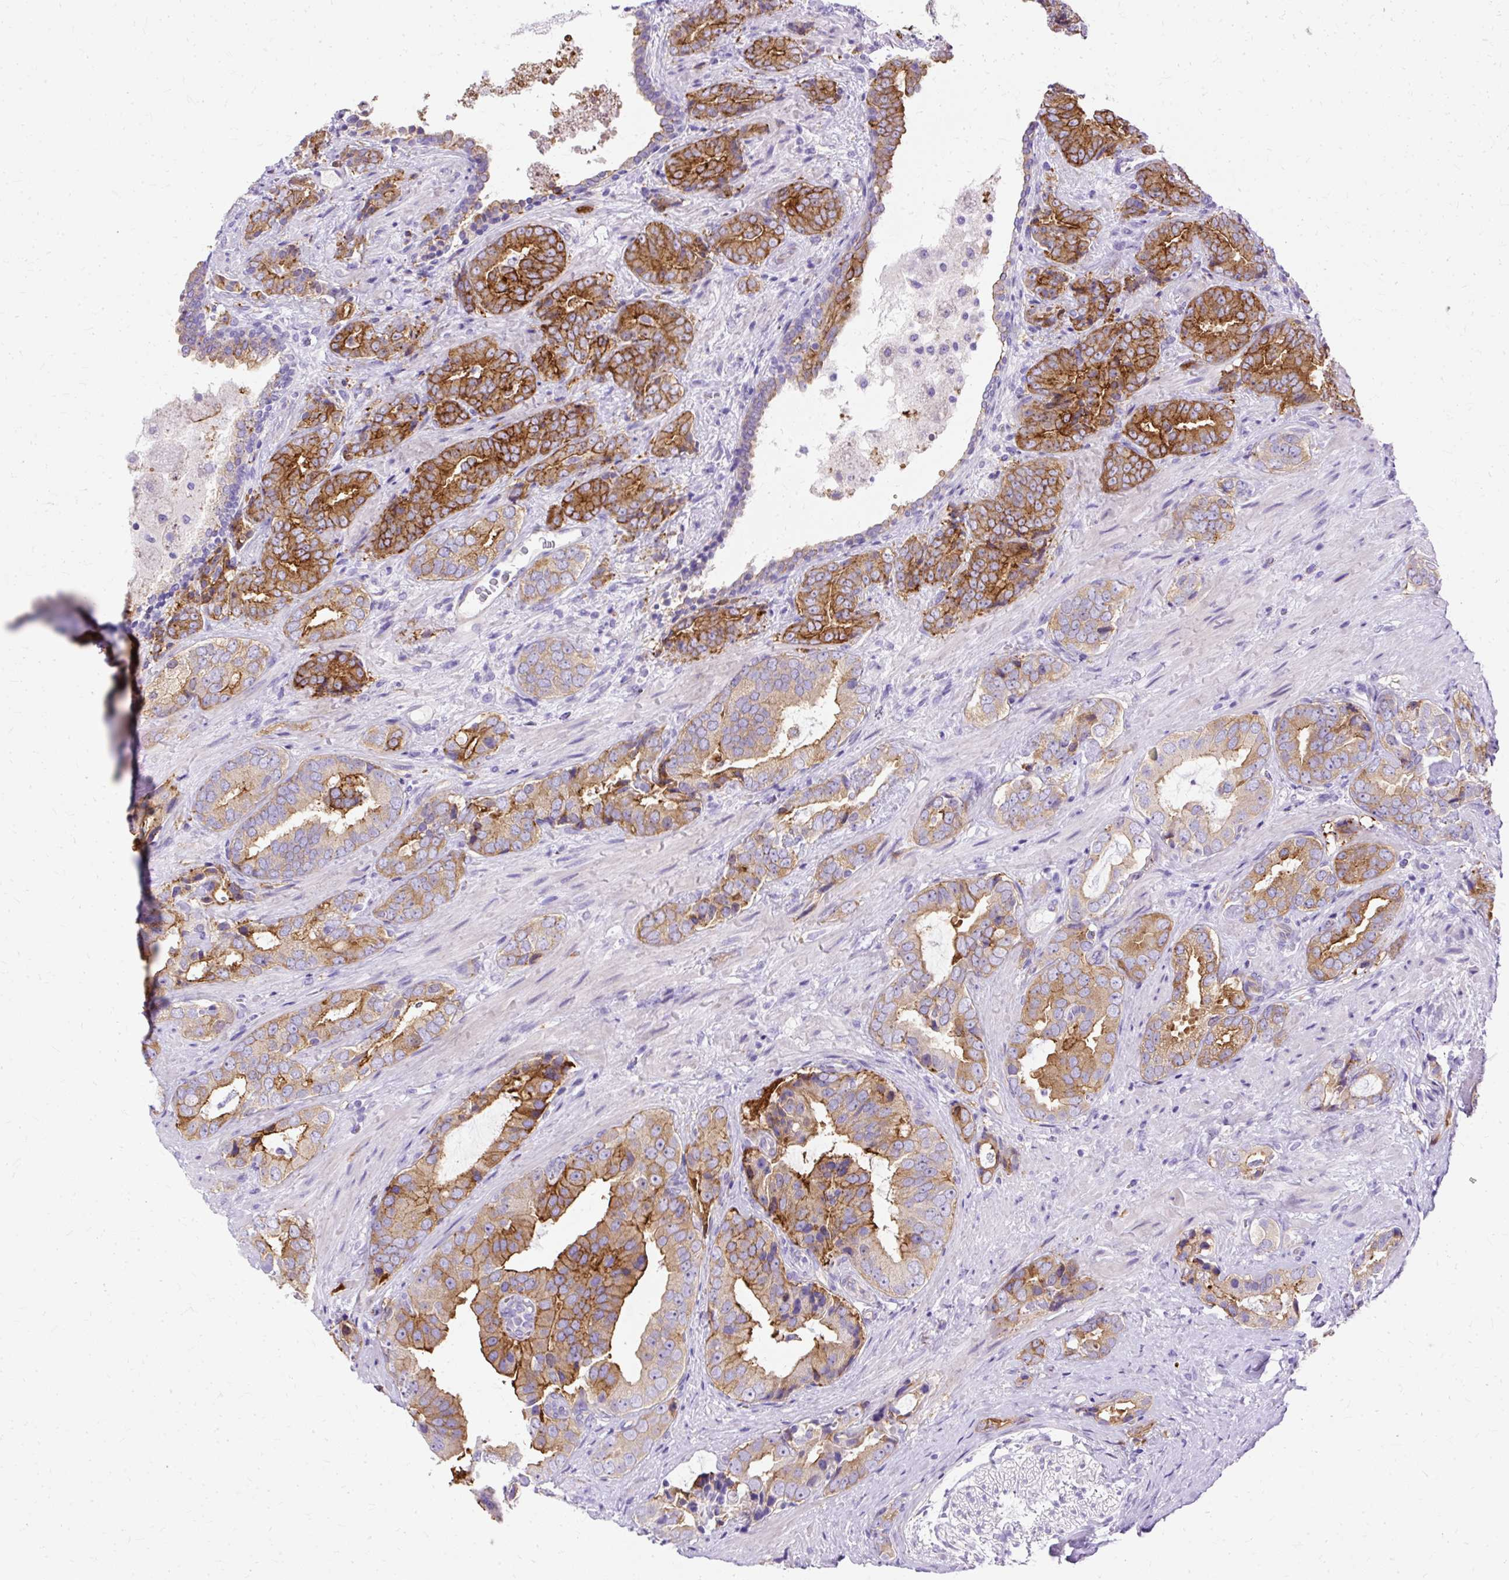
{"staining": {"intensity": "moderate", "quantity": ">75%", "location": "cytoplasmic/membranous"}, "tissue": "prostate cancer", "cell_type": "Tumor cells", "image_type": "cancer", "snomed": [{"axis": "morphology", "description": "Adenocarcinoma, High grade"}, {"axis": "topography", "description": "Prostate"}], "caption": "Approximately >75% of tumor cells in adenocarcinoma (high-grade) (prostate) exhibit moderate cytoplasmic/membranous protein expression as visualized by brown immunohistochemical staining.", "gene": "MYO6", "patient": {"sex": "male", "age": 71}}